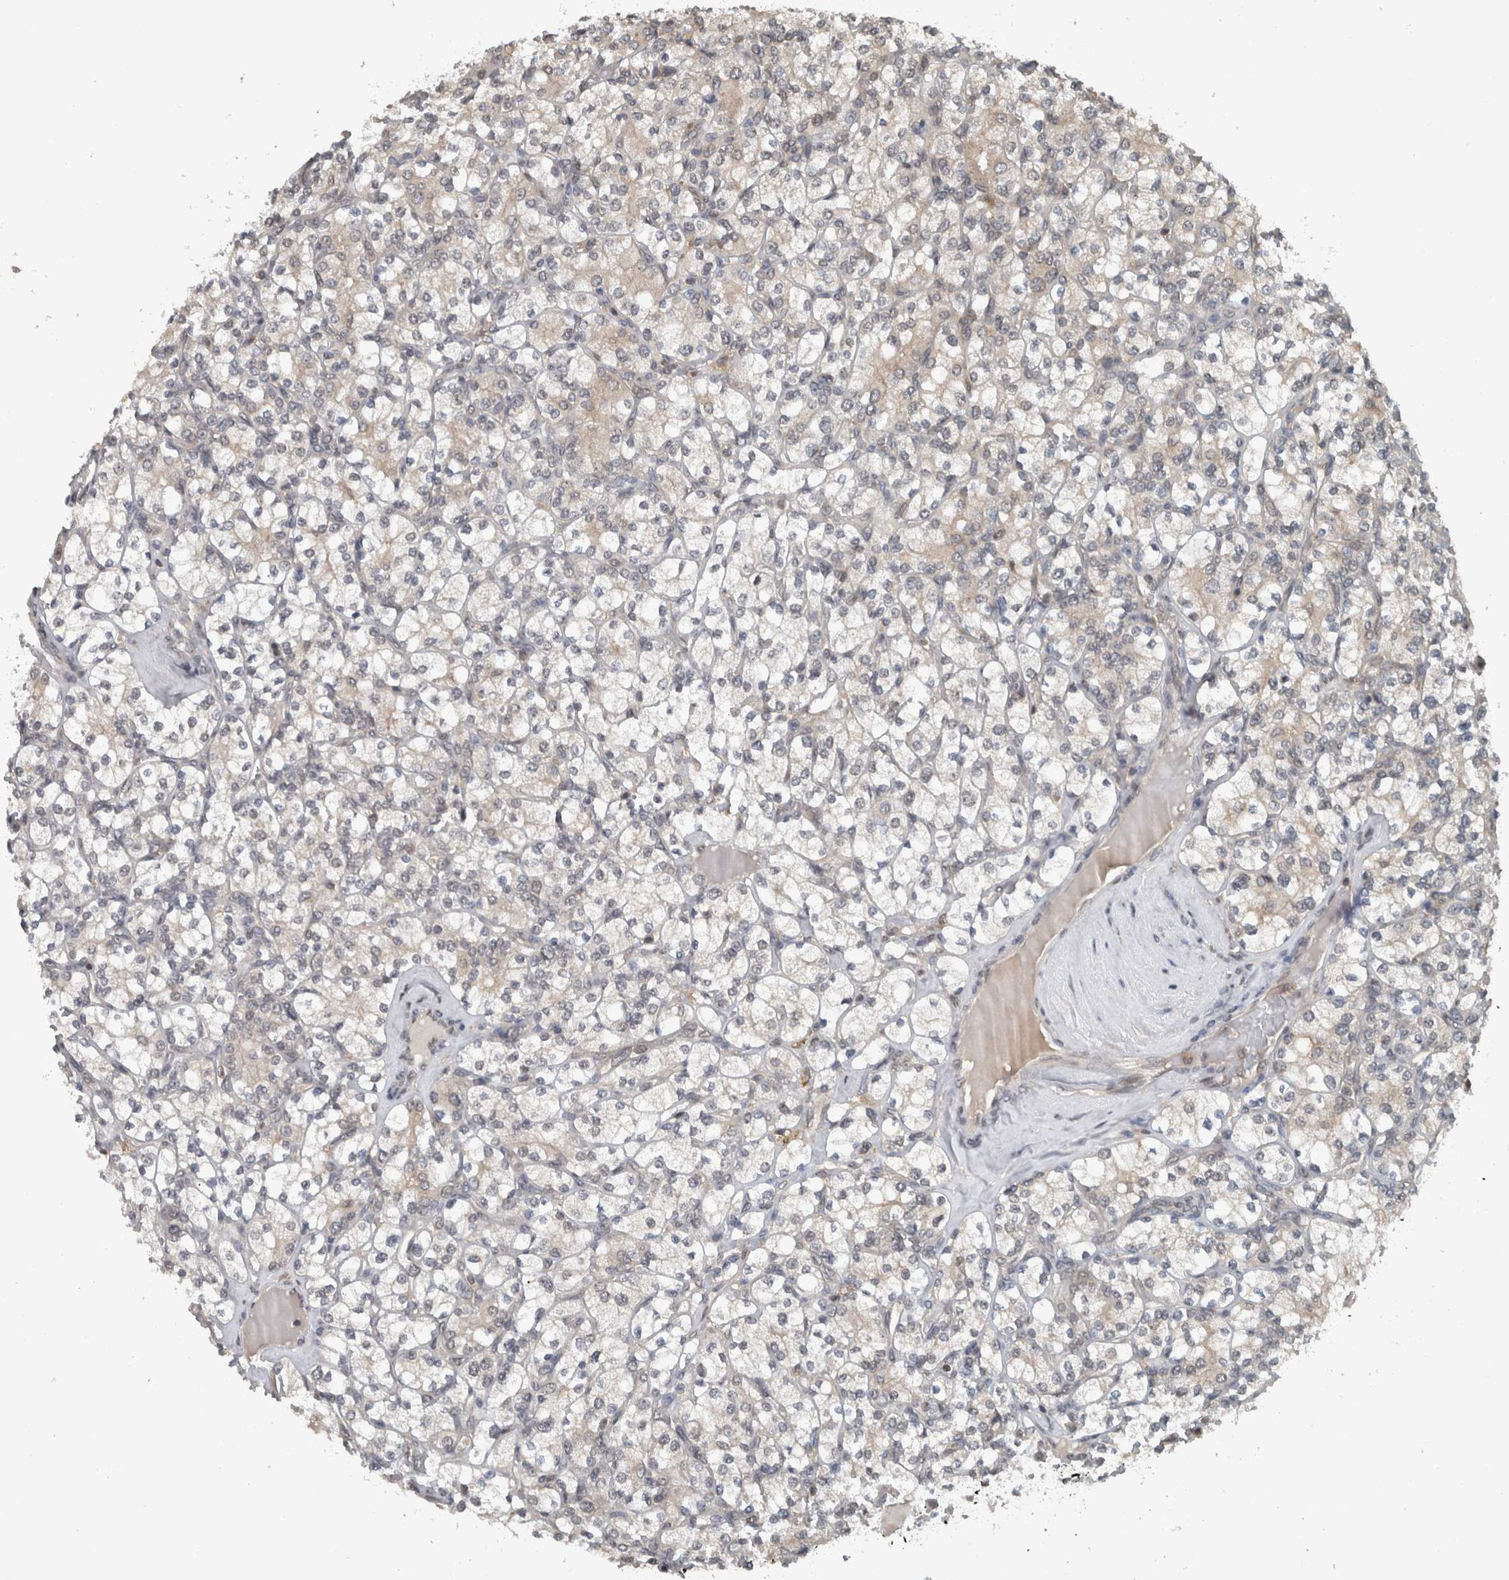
{"staining": {"intensity": "negative", "quantity": "none", "location": "none"}, "tissue": "renal cancer", "cell_type": "Tumor cells", "image_type": "cancer", "snomed": [{"axis": "morphology", "description": "Adenocarcinoma, NOS"}, {"axis": "topography", "description": "Kidney"}], "caption": "Photomicrograph shows no significant protein staining in tumor cells of renal cancer (adenocarcinoma).", "gene": "SPAG7", "patient": {"sex": "male", "age": 77}}